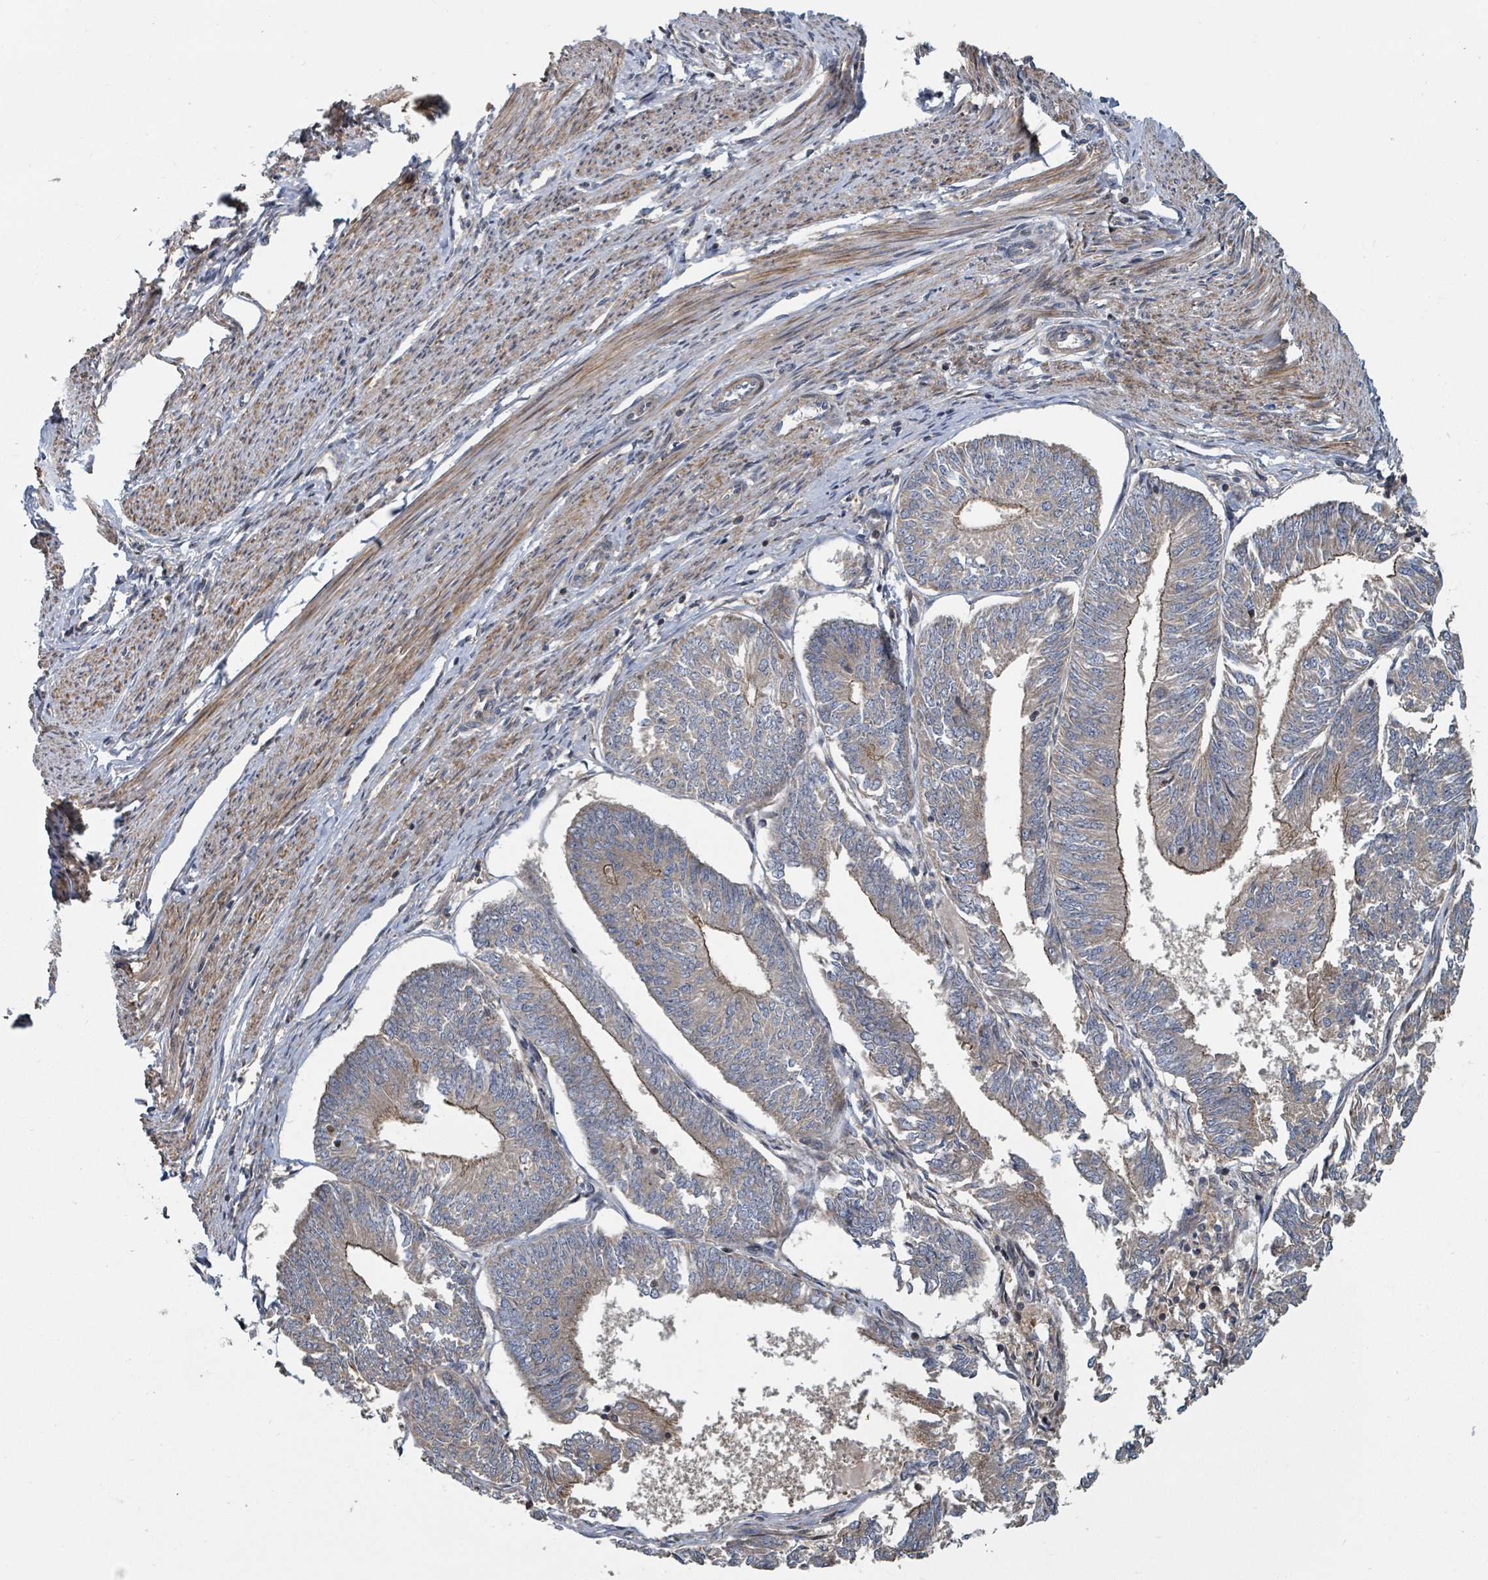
{"staining": {"intensity": "moderate", "quantity": "25%-75%", "location": "cytoplasmic/membranous"}, "tissue": "endometrial cancer", "cell_type": "Tumor cells", "image_type": "cancer", "snomed": [{"axis": "morphology", "description": "Adenocarcinoma, NOS"}, {"axis": "topography", "description": "Endometrium"}], "caption": "Protein expression analysis of endometrial cancer shows moderate cytoplasmic/membranous expression in approximately 25%-75% of tumor cells.", "gene": "DPM1", "patient": {"sex": "female", "age": 58}}